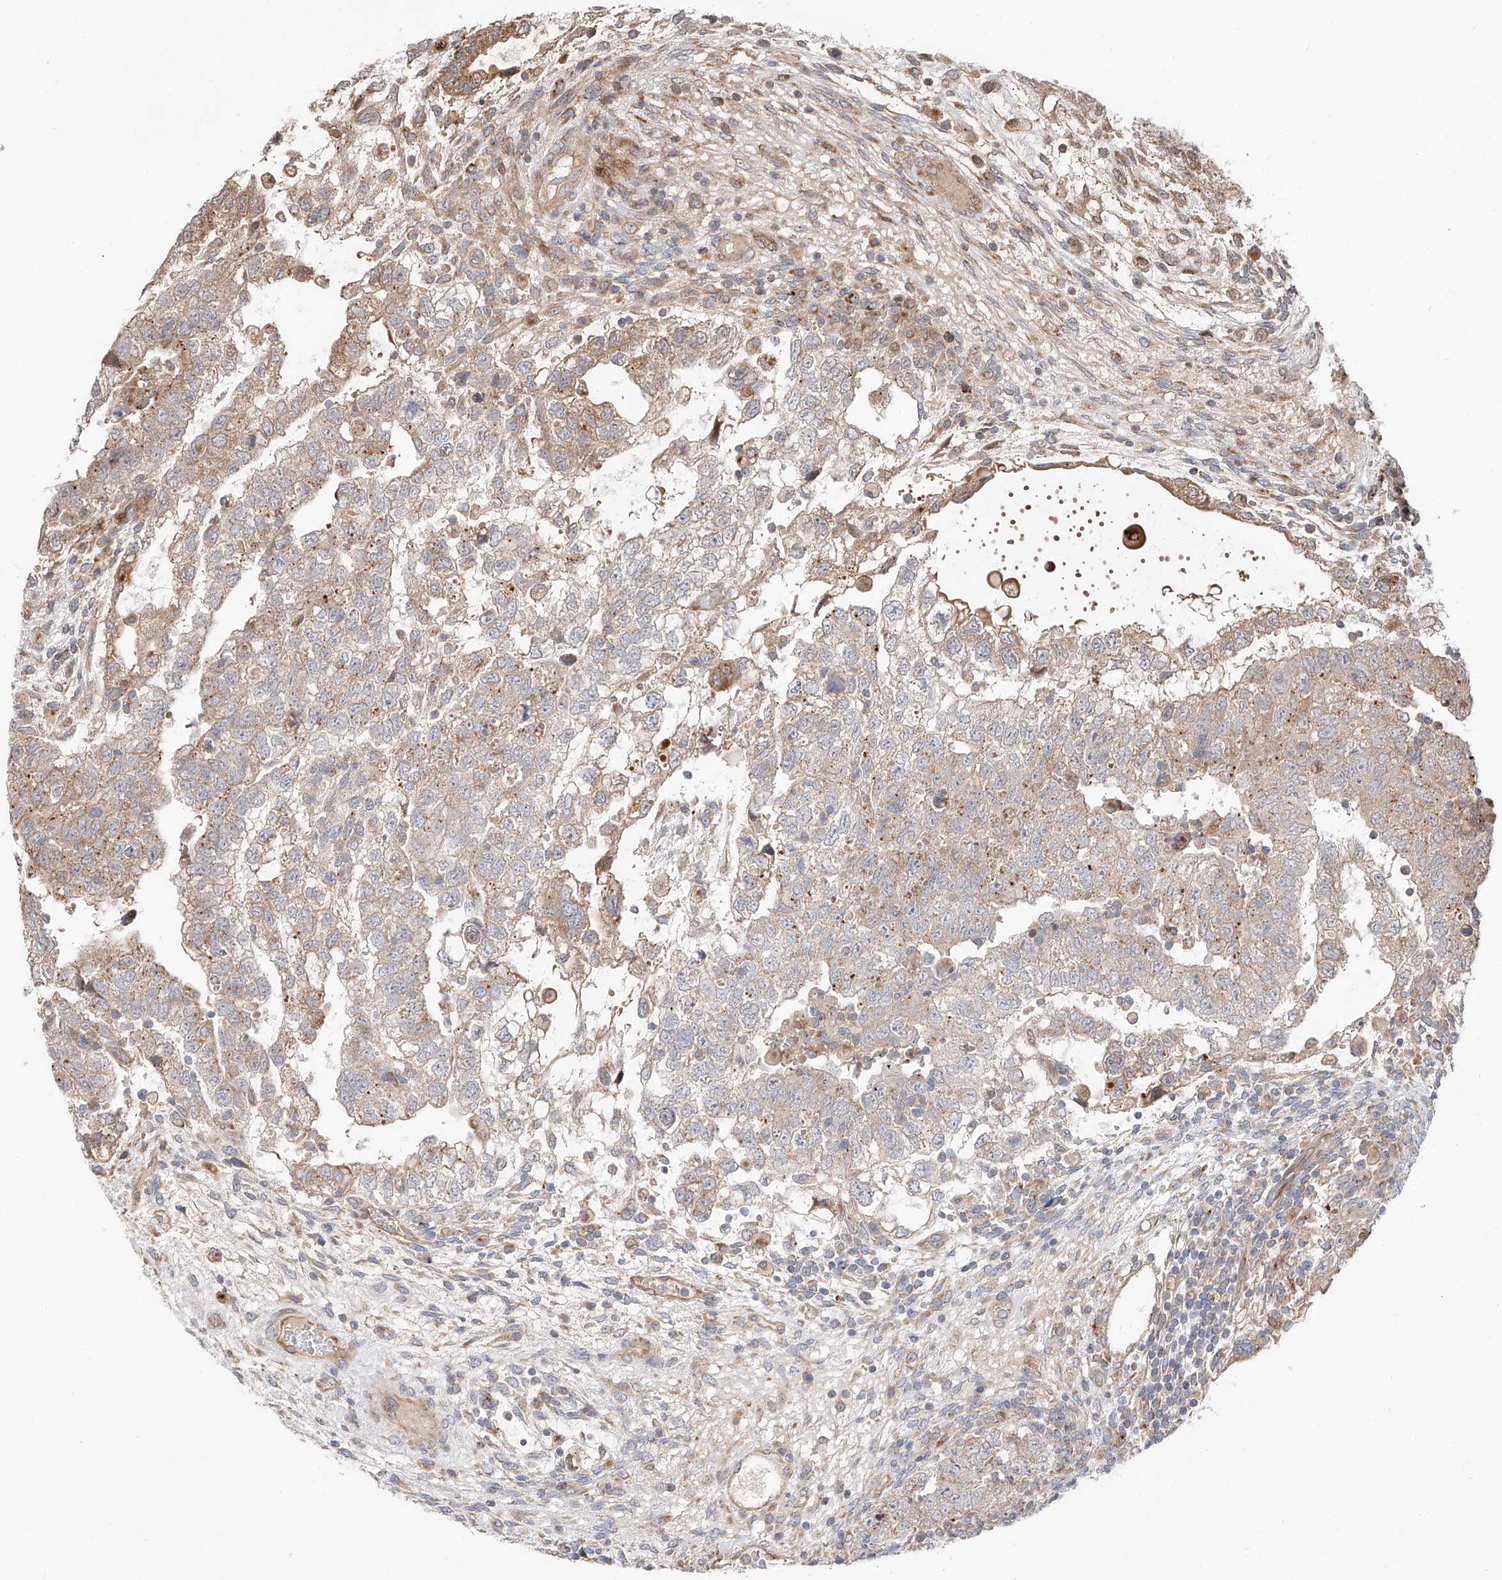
{"staining": {"intensity": "weak", "quantity": "25%-75%", "location": "cytoplasmic/membranous"}, "tissue": "testis cancer", "cell_type": "Tumor cells", "image_type": "cancer", "snomed": [{"axis": "morphology", "description": "Carcinoma, Embryonal, NOS"}, {"axis": "topography", "description": "Testis"}], "caption": "Human testis embryonal carcinoma stained with a protein marker shows weak staining in tumor cells.", "gene": "DIRAS3", "patient": {"sex": "male", "age": 37}}